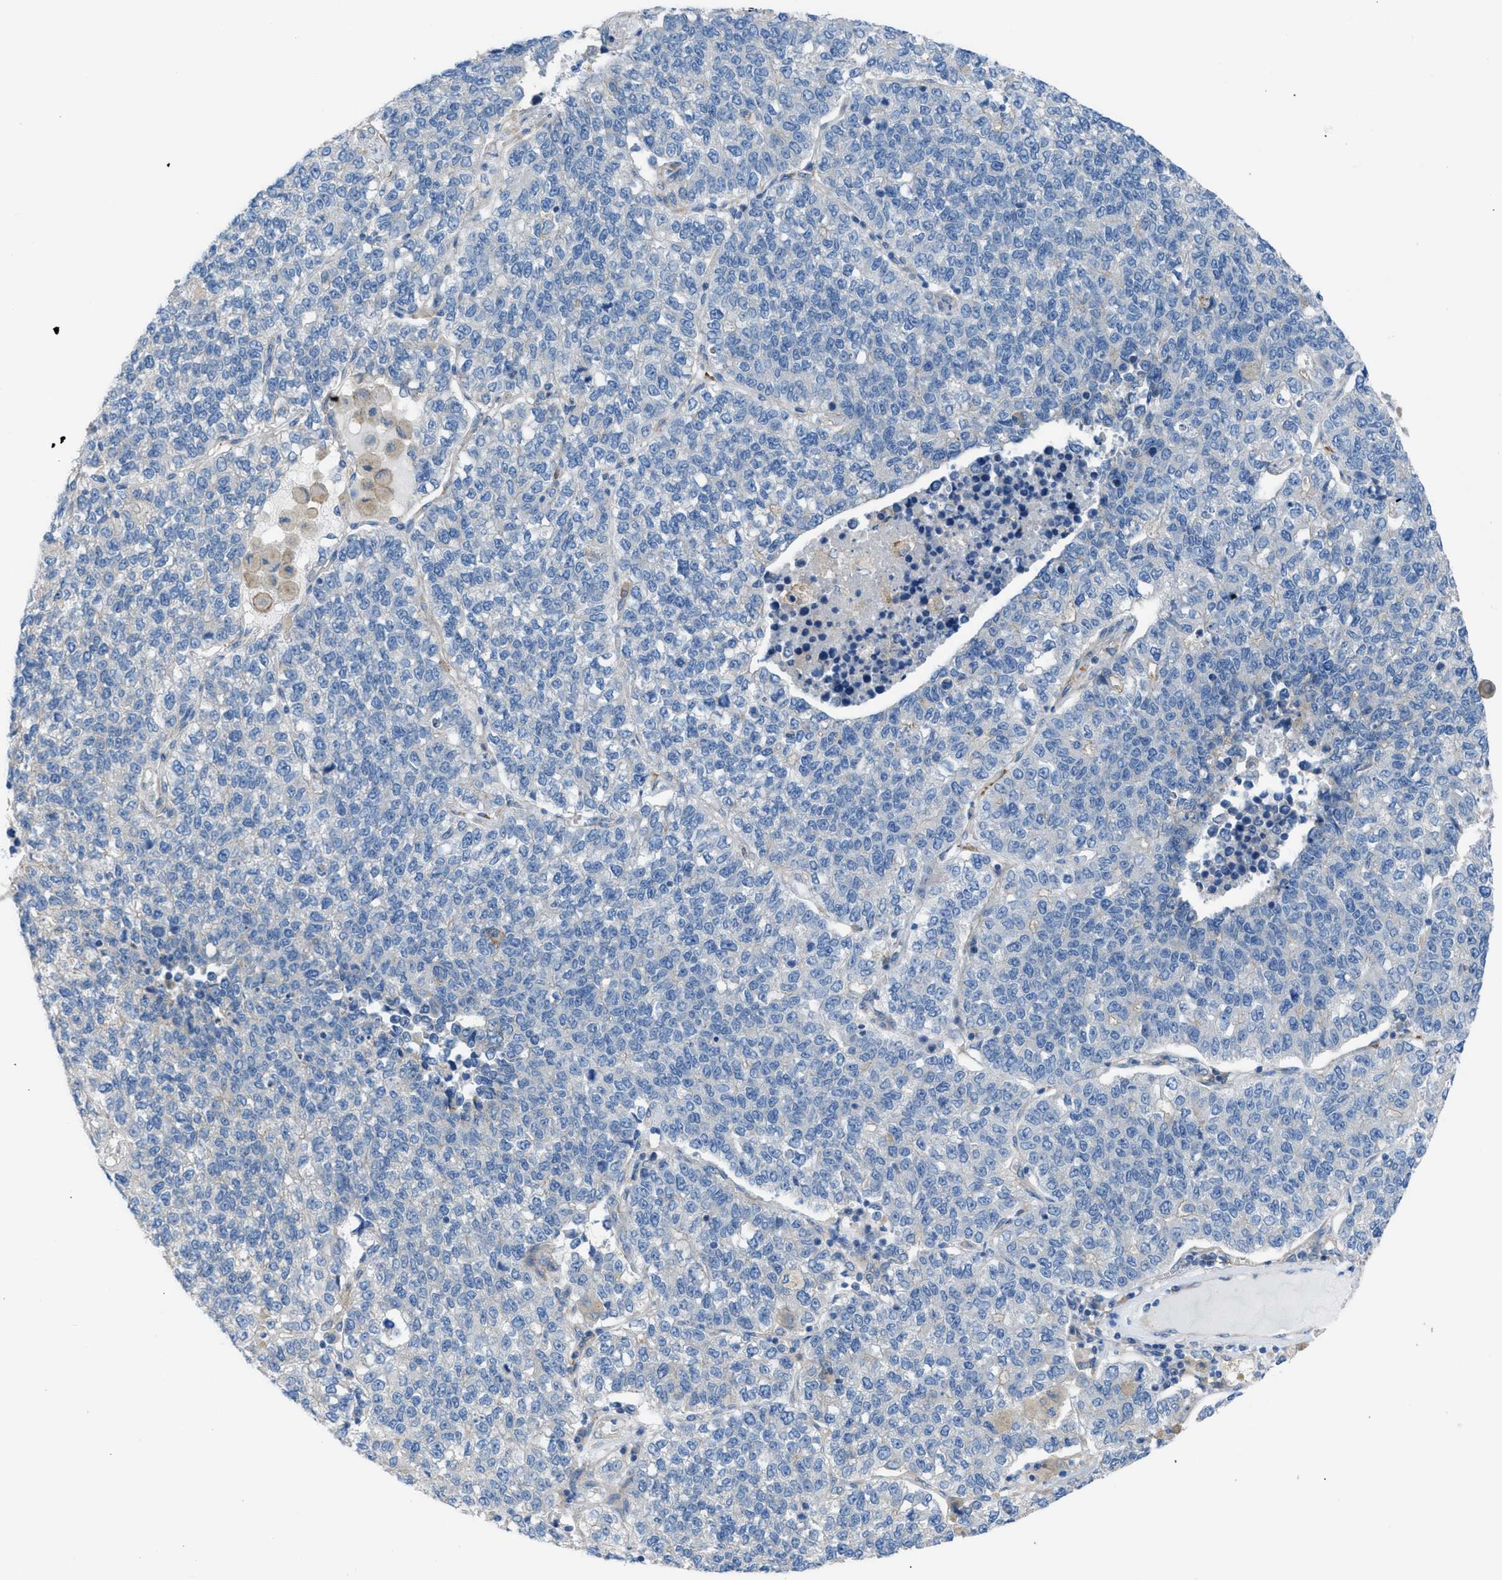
{"staining": {"intensity": "negative", "quantity": "none", "location": "none"}, "tissue": "lung cancer", "cell_type": "Tumor cells", "image_type": "cancer", "snomed": [{"axis": "morphology", "description": "Adenocarcinoma, NOS"}, {"axis": "topography", "description": "Lung"}], "caption": "Immunohistochemistry (IHC) image of human lung cancer stained for a protein (brown), which shows no expression in tumor cells.", "gene": "EGFR", "patient": {"sex": "male", "age": 49}}